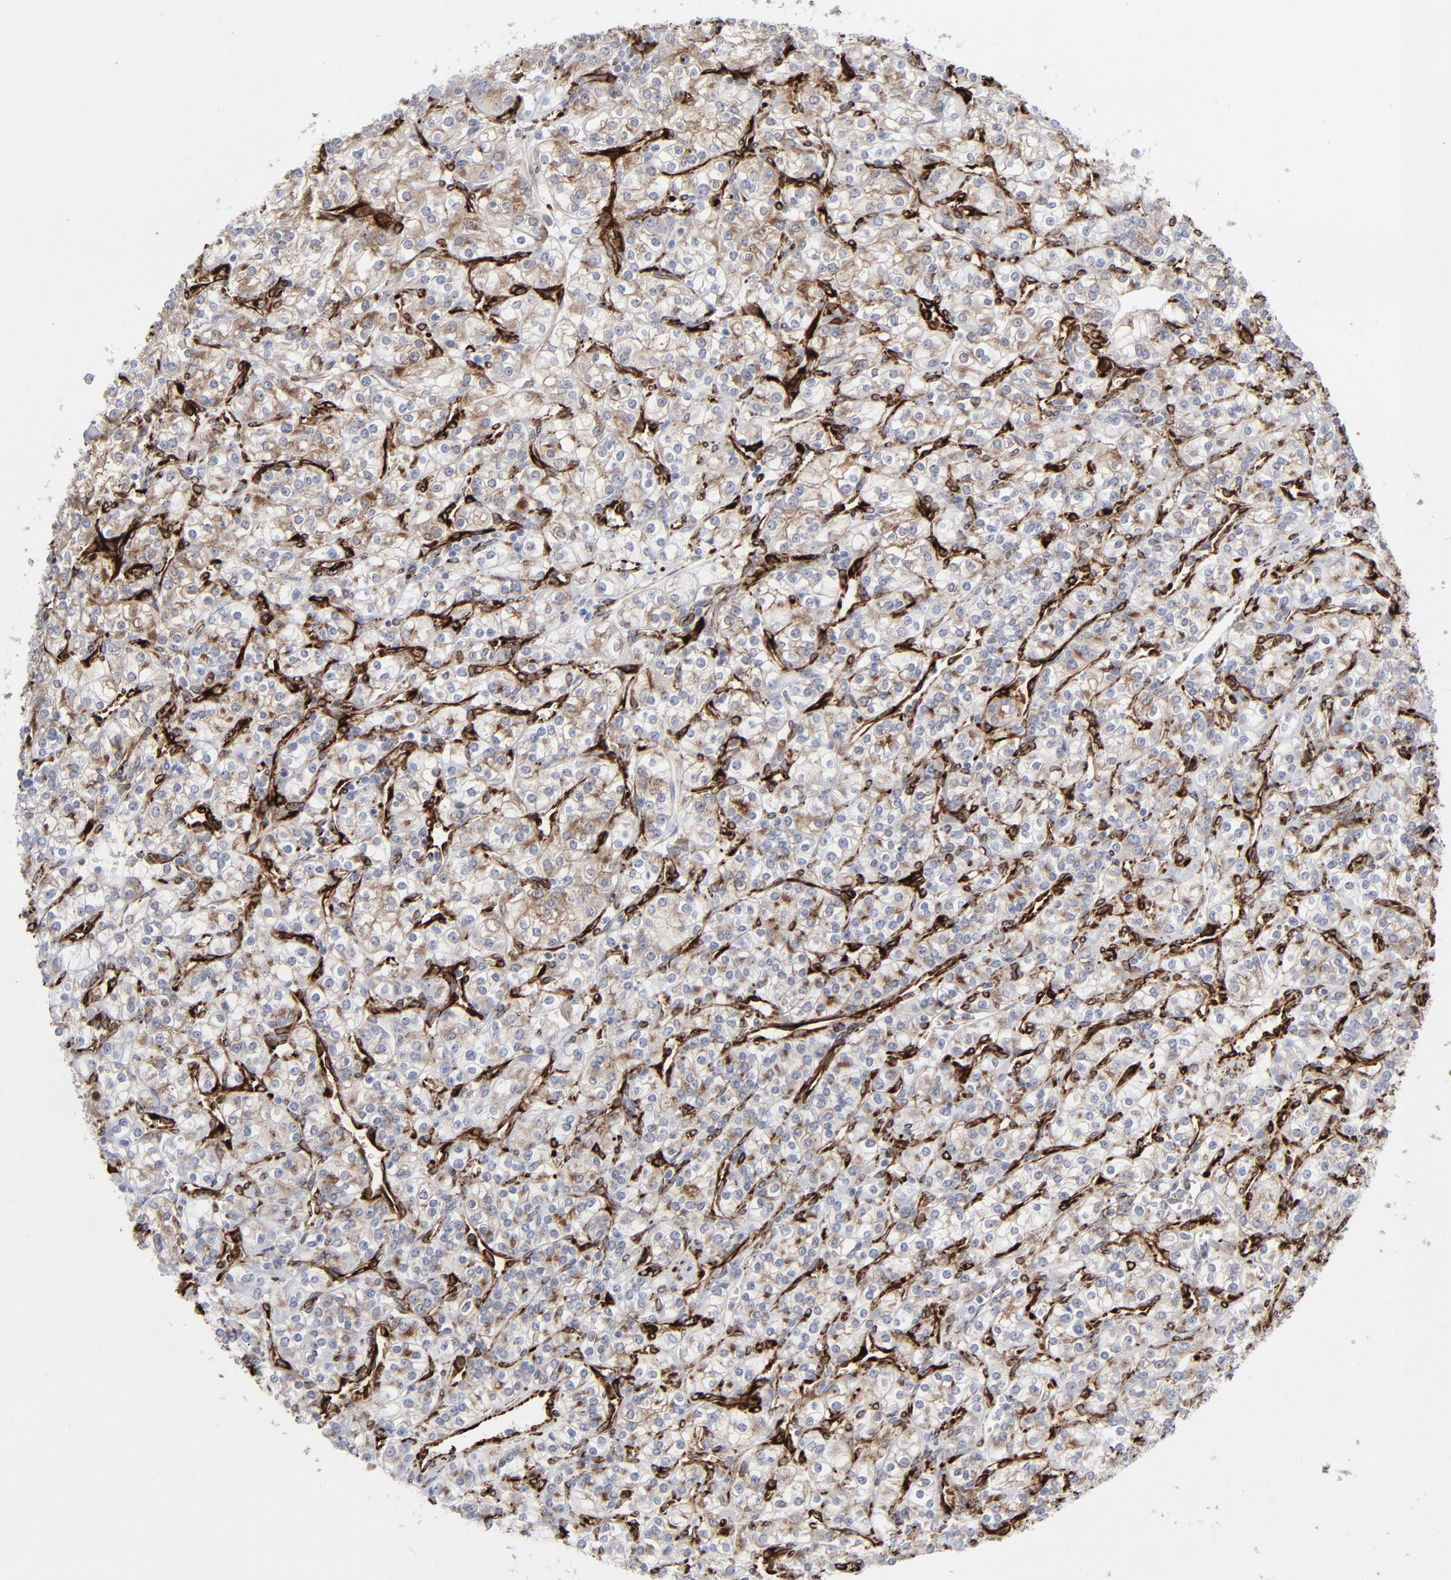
{"staining": {"intensity": "weak", "quantity": ">75%", "location": "cytoplasmic/membranous"}, "tissue": "renal cancer", "cell_type": "Tumor cells", "image_type": "cancer", "snomed": [{"axis": "morphology", "description": "Adenocarcinoma, NOS"}, {"axis": "topography", "description": "Kidney"}], "caption": "IHC micrograph of neoplastic tissue: renal cancer stained using immunohistochemistry (IHC) demonstrates low levels of weak protein expression localized specifically in the cytoplasmic/membranous of tumor cells, appearing as a cytoplasmic/membranous brown color.", "gene": "SPARC", "patient": {"sex": "male", "age": 77}}